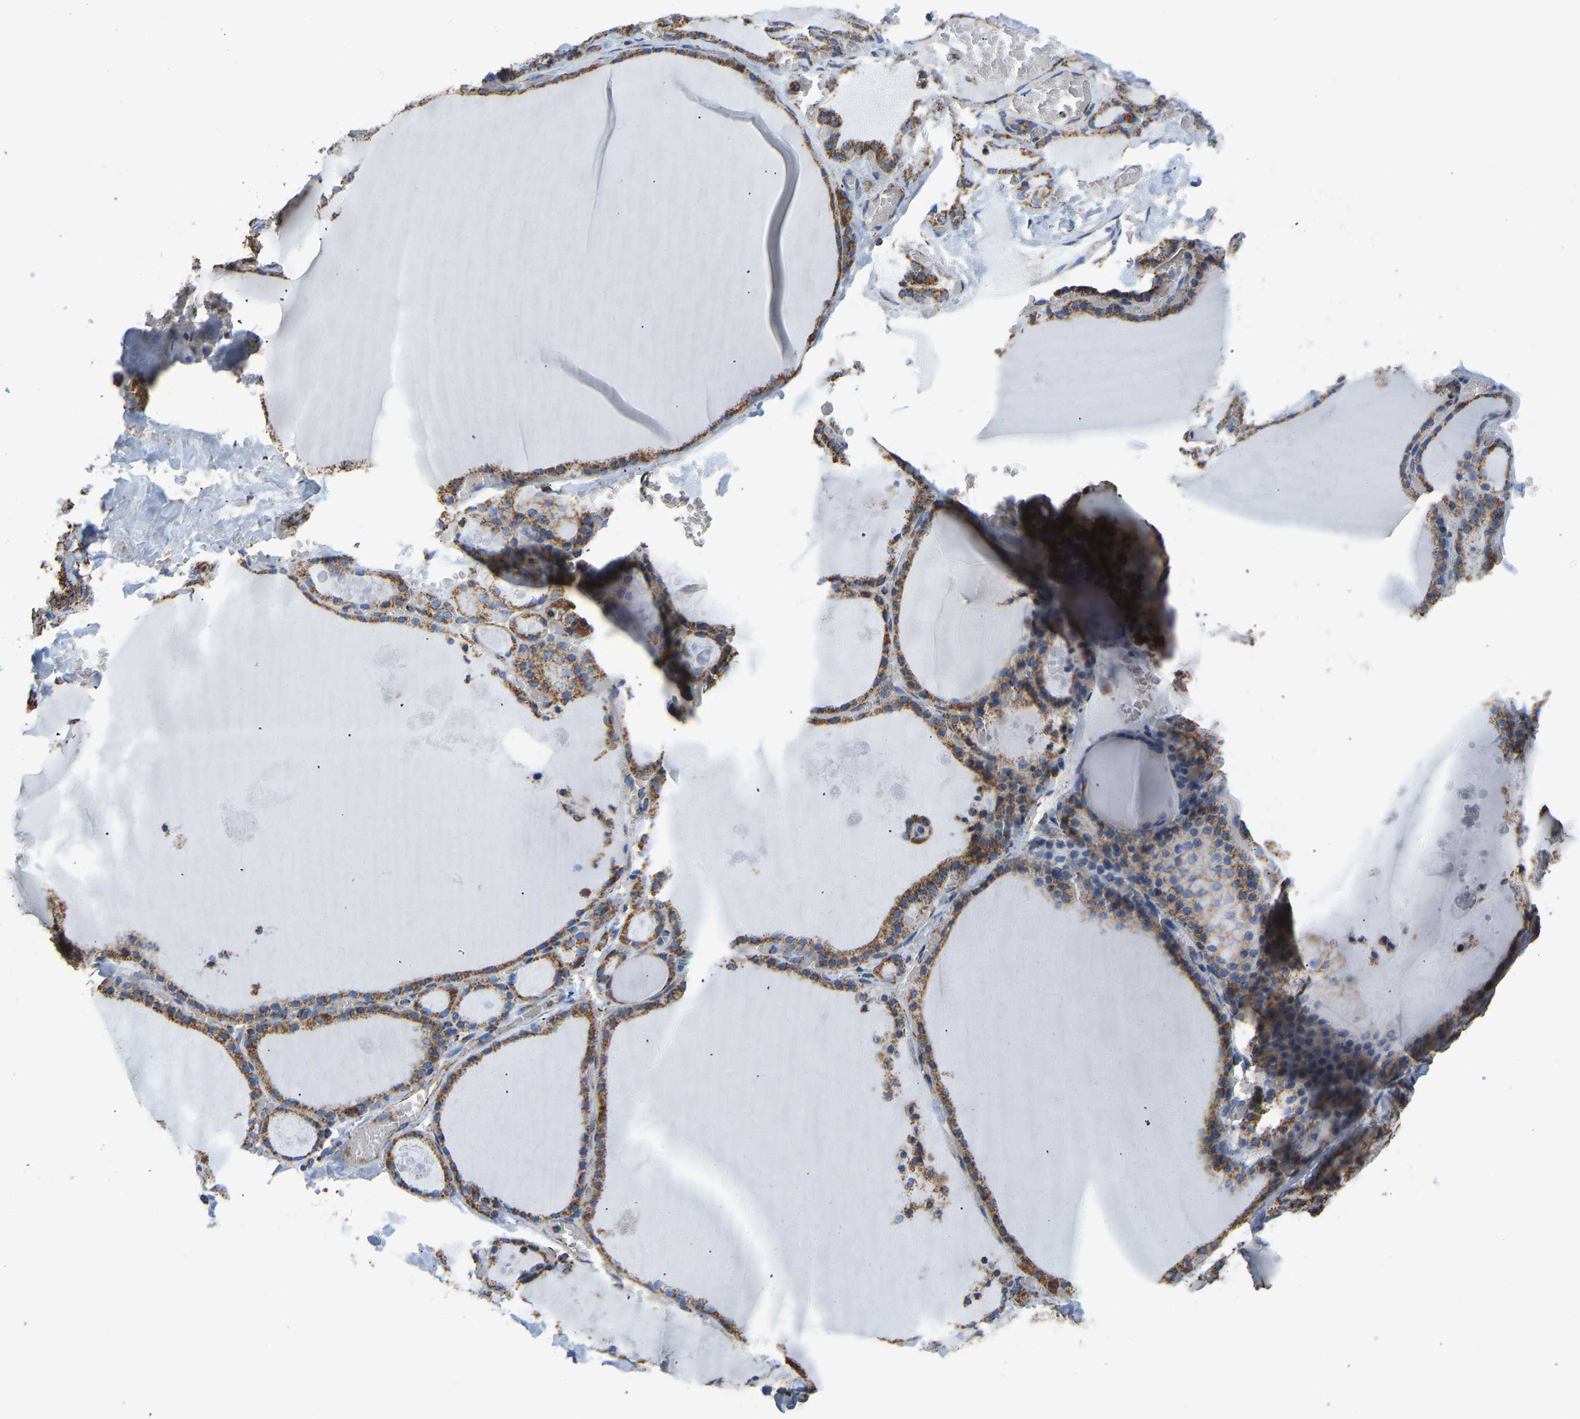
{"staining": {"intensity": "moderate", "quantity": ">75%", "location": "cytoplasmic/membranous"}, "tissue": "thyroid gland", "cell_type": "Glandular cells", "image_type": "normal", "snomed": [{"axis": "morphology", "description": "Normal tissue, NOS"}, {"axis": "topography", "description": "Thyroid gland"}], "caption": "Protein expression analysis of unremarkable thyroid gland displays moderate cytoplasmic/membranous positivity in about >75% of glandular cells. The staining is performed using DAB brown chromogen to label protein expression. The nuclei are counter-stained blue using hematoxylin.", "gene": "IRX6", "patient": {"sex": "male", "age": 56}}